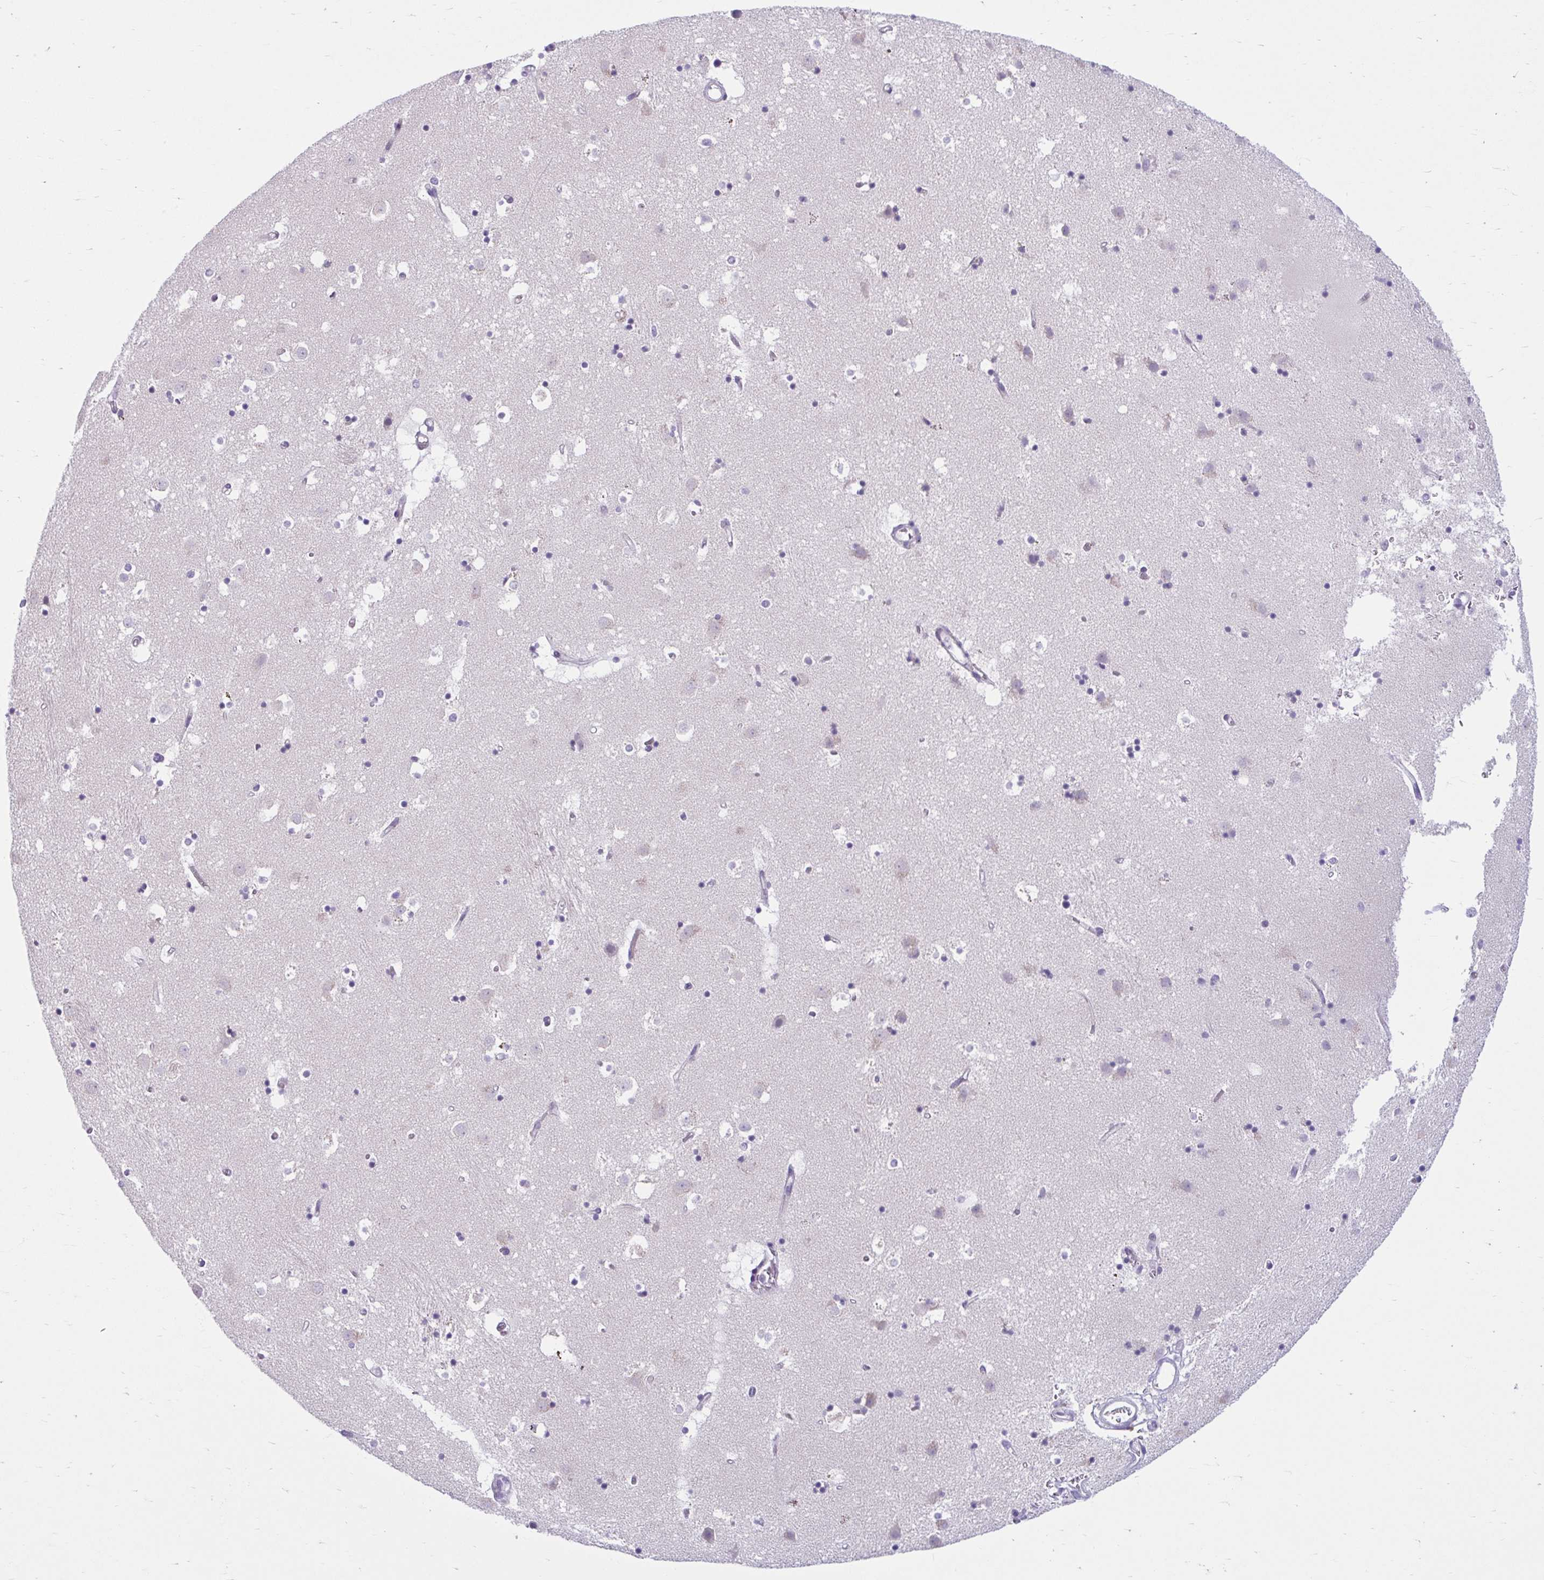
{"staining": {"intensity": "negative", "quantity": "none", "location": "none"}, "tissue": "caudate", "cell_type": "Glial cells", "image_type": "normal", "snomed": [{"axis": "morphology", "description": "Normal tissue, NOS"}, {"axis": "topography", "description": "Lateral ventricle wall"}], "caption": "An image of human caudate is negative for staining in glial cells. (Immunohistochemistry, brightfield microscopy, high magnification).", "gene": "FAM153A", "patient": {"sex": "male", "age": 58}}